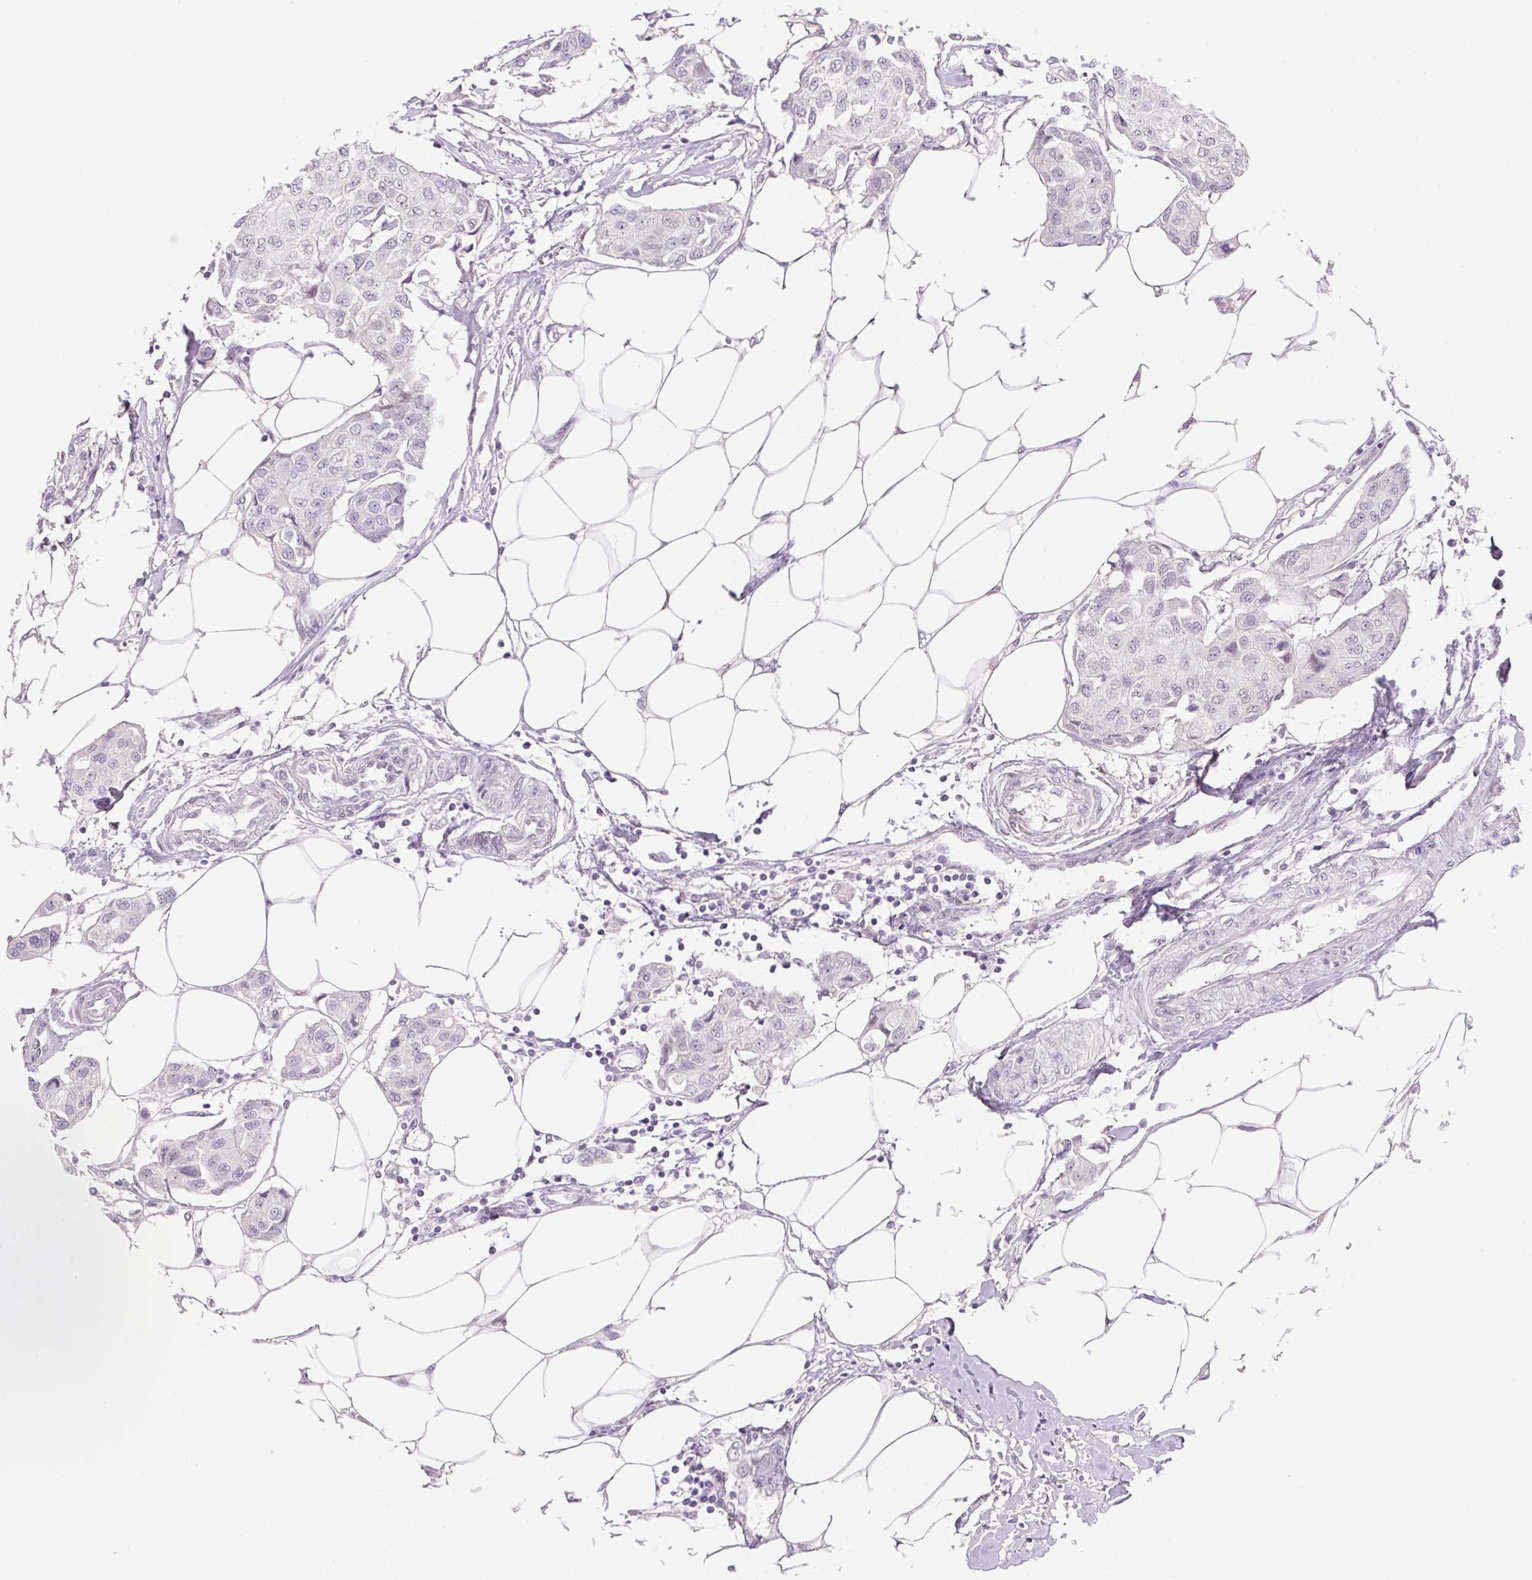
{"staining": {"intensity": "weak", "quantity": "<25%", "location": "nuclear"}, "tissue": "breast cancer", "cell_type": "Tumor cells", "image_type": "cancer", "snomed": [{"axis": "morphology", "description": "Duct carcinoma"}, {"axis": "topography", "description": "Breast"}, {"axis": "topography", "description": "Lymph node"}], "caption": "This is a micrograph of IHC staining of breast cancer (invasive ductal carcinoma), which shows no staining in tumor cells.", "gene": "SYNE3", "patient": {"sex": "female", "age": 80}}